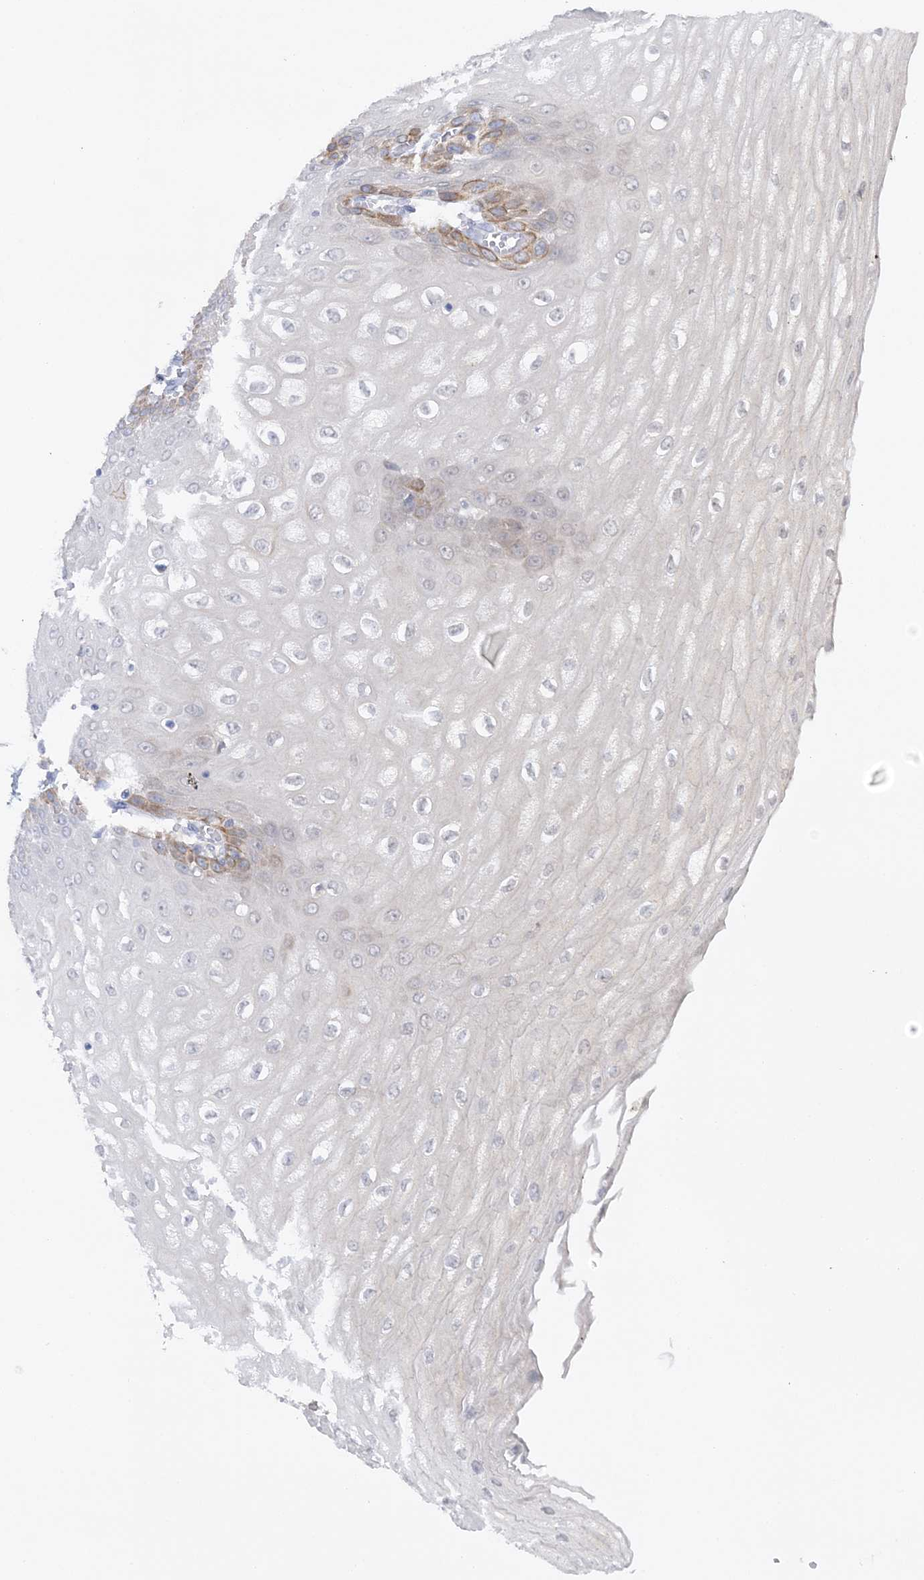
{"staining": {"intensity": "moderate", "quantity": "25%-75%", "location": "cytoplasmic/membranous"}, "tissue": "esophagus", "cell_type": "Squamous epithelial cells", "image_type": "normal", "snomed": [{"axis": "morphology", "description": "Normal tissue, NOS"}, {"axis": "topography", "description": "Esophagus"}], "caption": "A histopathology image of esophagus stained for a protein demonstrates moderate cytoplasmic/membranous brown staining in squamous epithelial cells. Nuclei are stained in blue.", "gene": "MMADHC", "patient": {"sex": "male", "age": 60}}